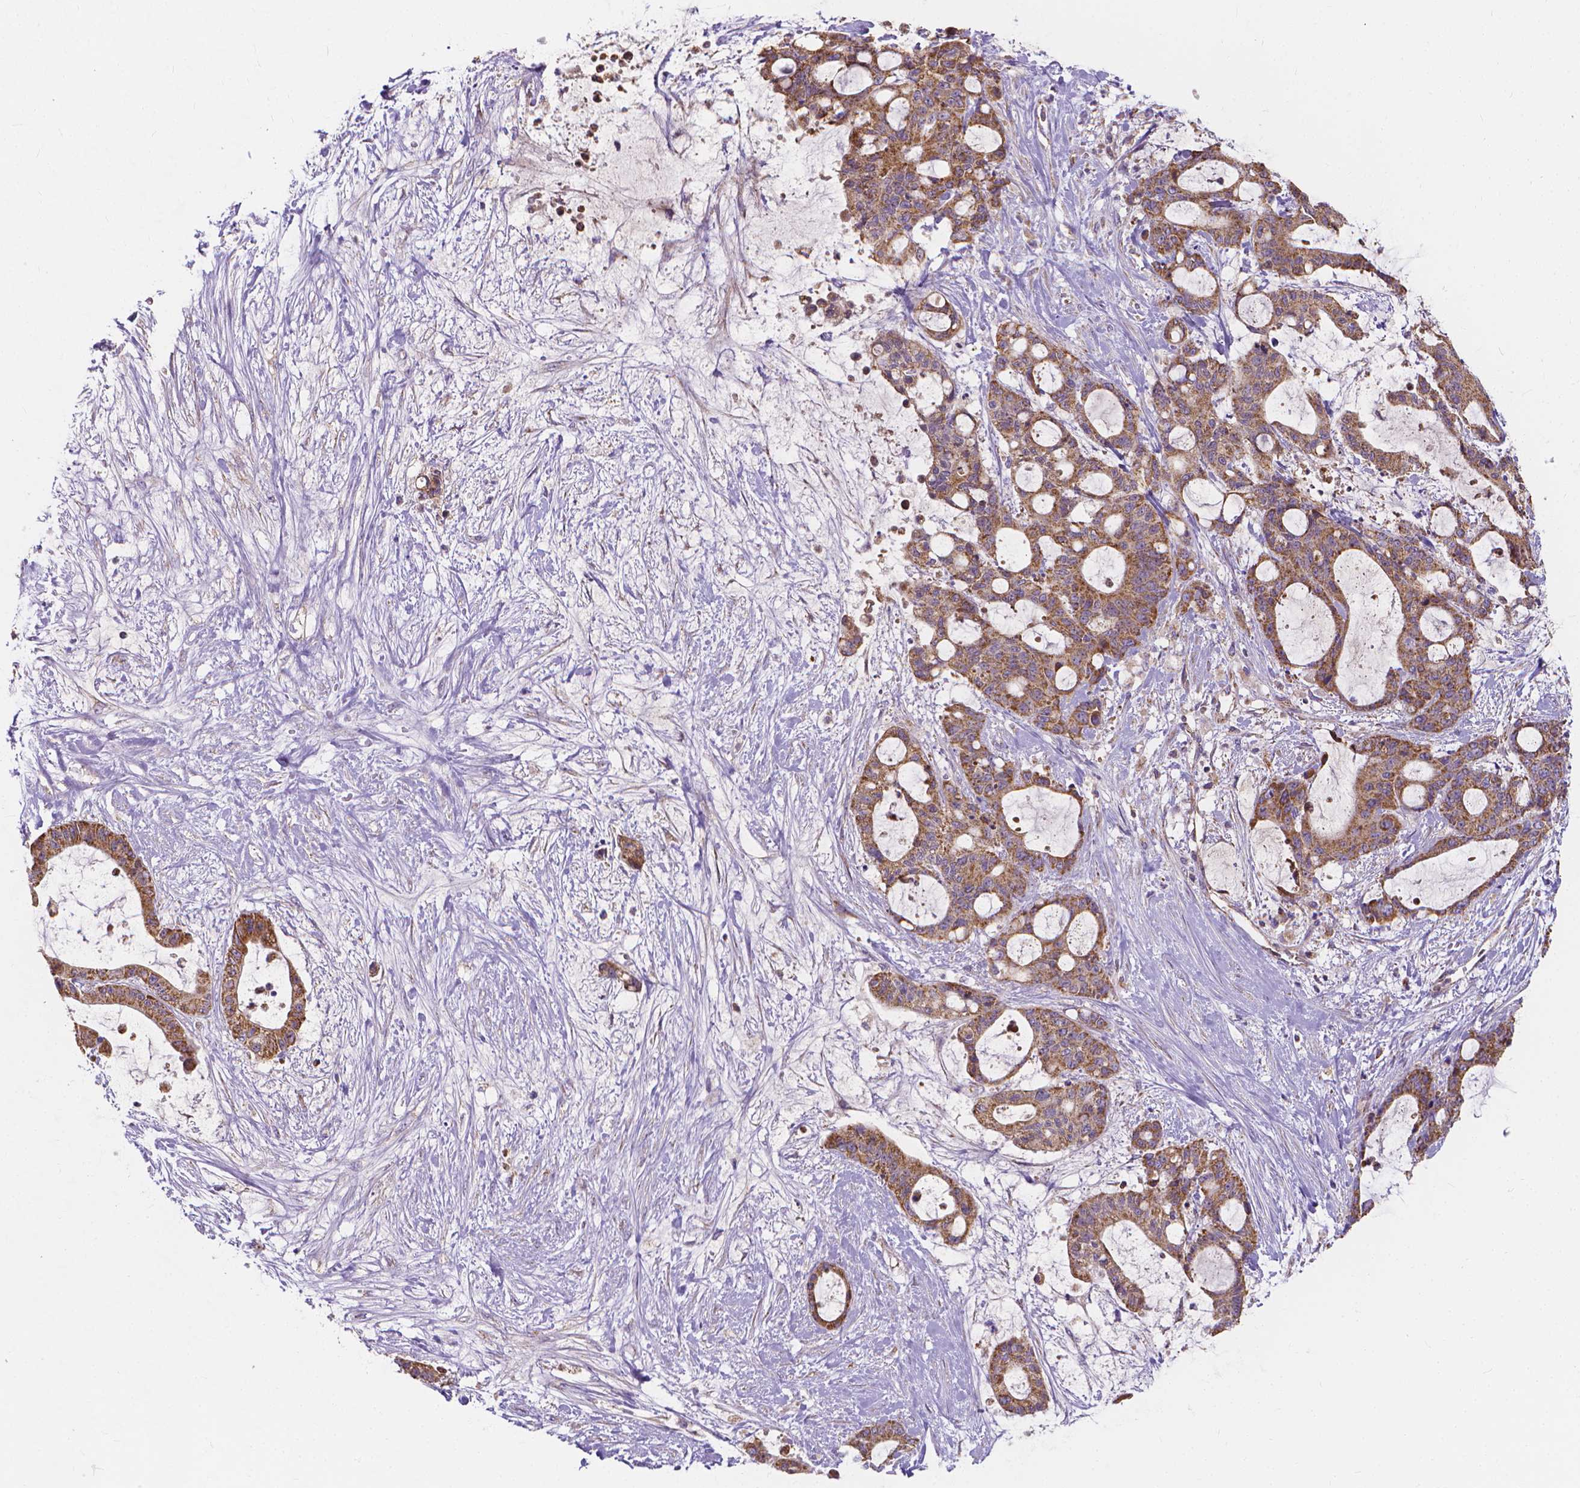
{"staining": {"intensity": "moderate", "quantity": ">75%", "location": "cytoplasmic/membranous"}, "tissue": "liver cancer", "cell_type": "Tumor cells", "image_type": "cancer", "snomed": [{"axis": "morphology", "description": "Normal tissue, NOS"}, {"axis": "morphology", "description": "Cholangiocarcinoma"}, {"axis": "topography", "description": "Liver"}, {"axis": "topography", "description": "Peripheral nerve tissue"}], "caption": "The photomicrograph demonstrates immunohistochemical staining of liver cholangiocarcinoma. There is moderate cytoplasmic/membranous expression is appreciated in about >75% of tumor cells.", "gene": "SNCAIP", "patient": {"sex": "female", "age": 73}}